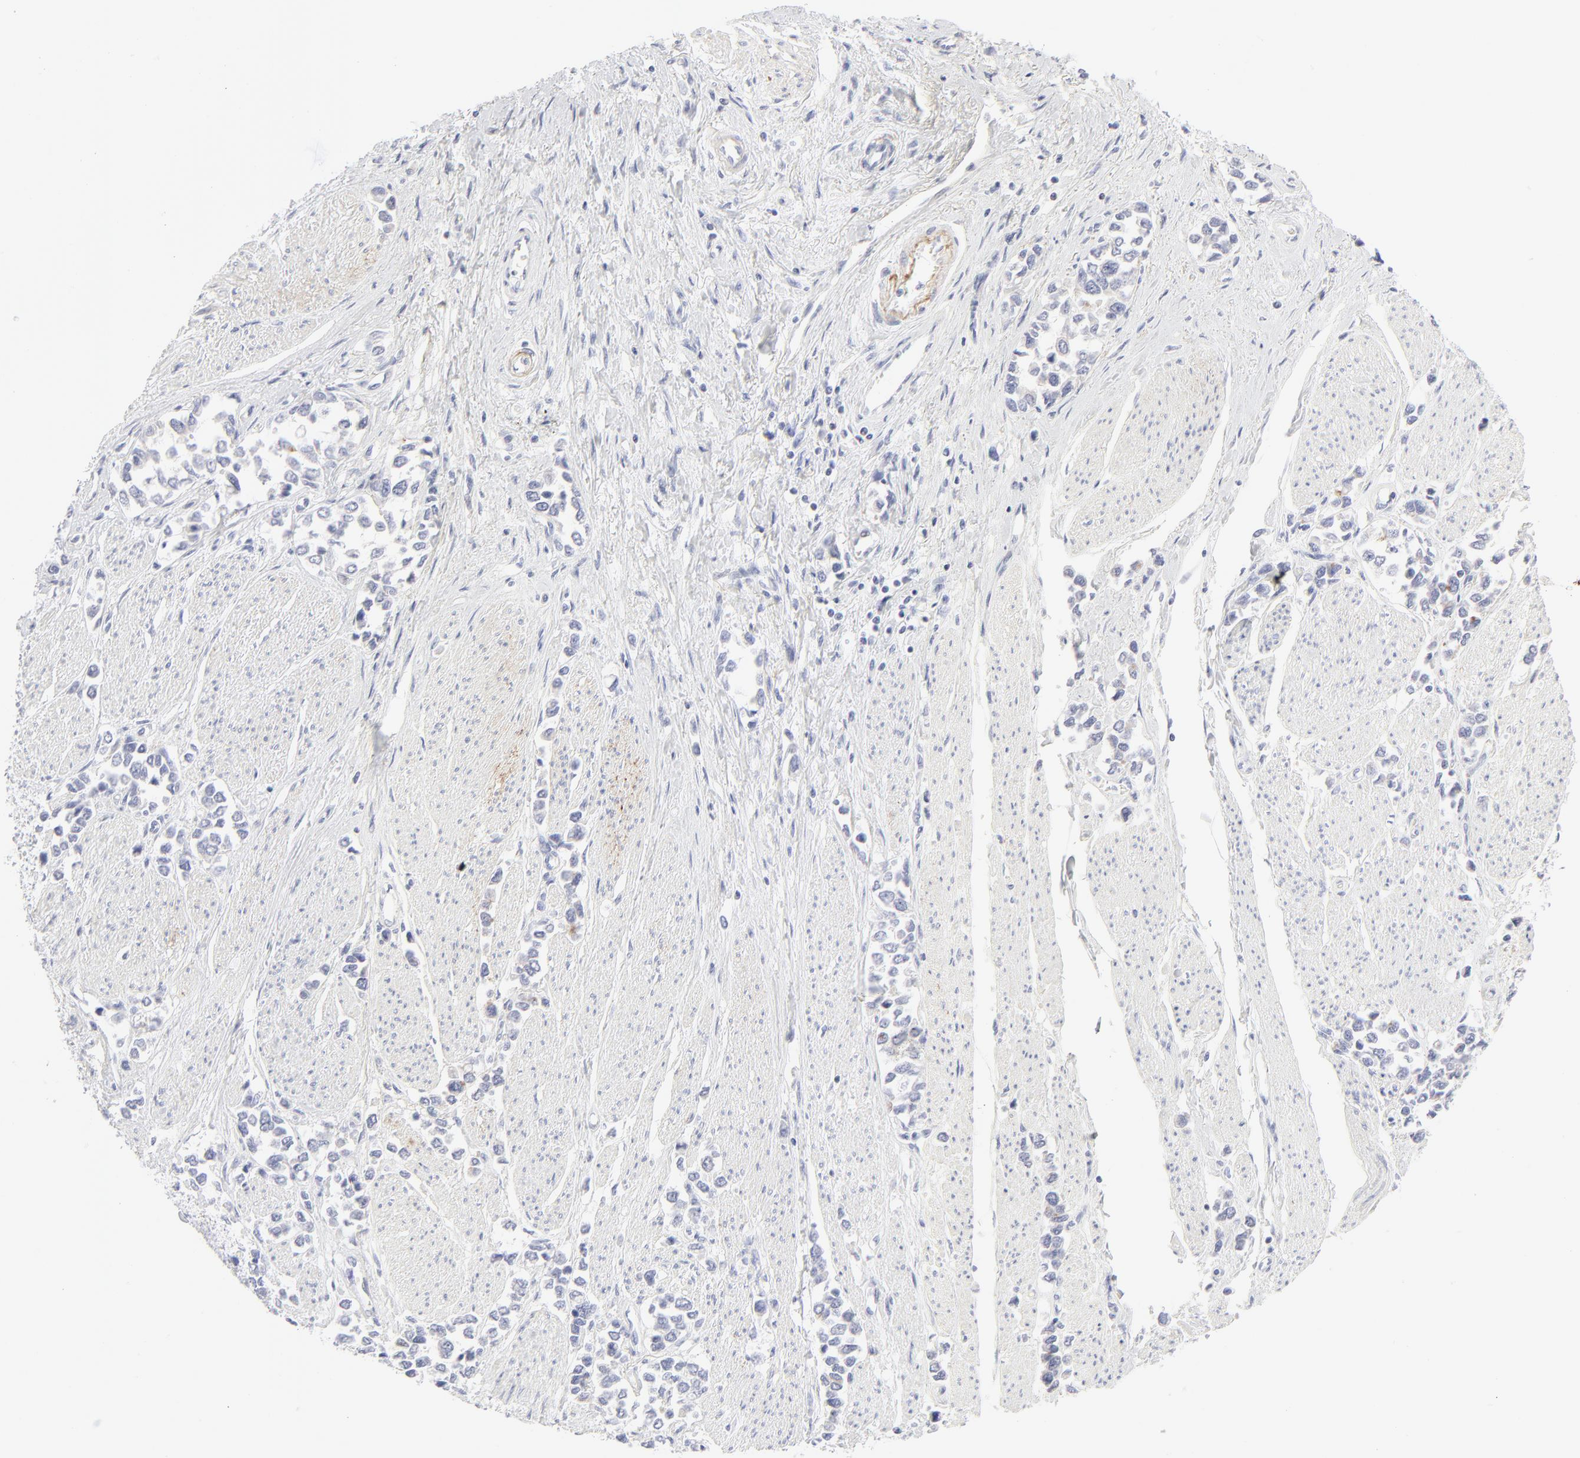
{"staining": {"intensity": "negative", "quantity": "none", "location": "none"}, "tissue": "stomach cancer", "cell_type": "Tumor cells", "image_type": "cancer", "snomed": [{"axis": "morphology", "description": "Adenocarcinoma, NOS"}, {"axis": "topography", "description": "Stomach, upper"}], "caption": "This is a micrograph of immunohistochemistry staining of stomach cancer (adenocarcinoma), which shows no expression in tumor cells.", "gene": "NPNT", "patient": {"sex": "male", "age": 76}}